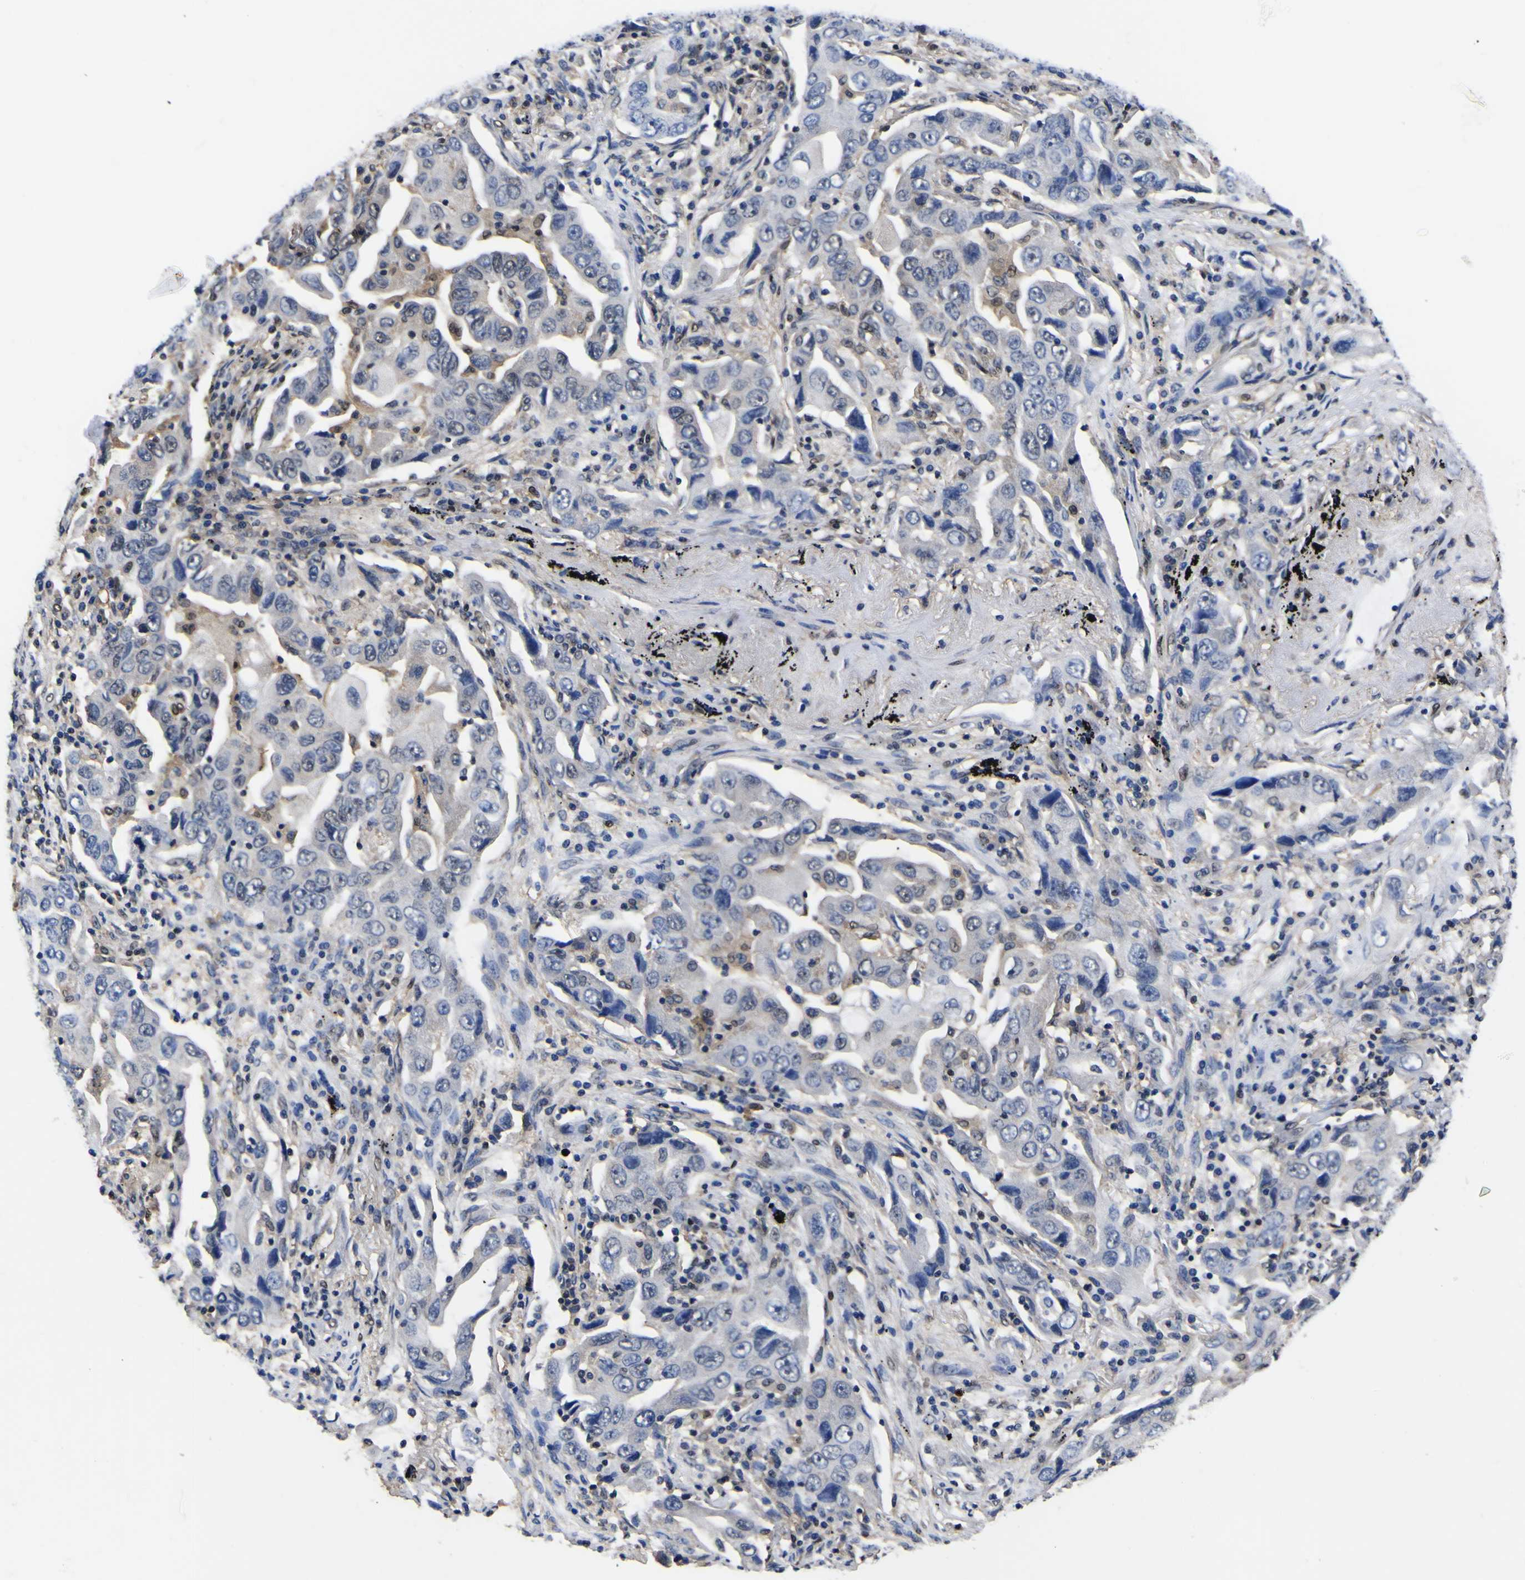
{"staining": {"intensity": "negative", "quantity": "none", "location": "none"}, "tissue": "lung cancer", "cell_type": "Tumor cells", "image_type": "cancer", "snomed": [{"axis": "morphology", "description": "Adenocarcinoma, NOS"}, {"axis": "topography", "description": "Lung"}], "caption": "Immunohistochemistry (IHC) histopathology image of neoplastic tissue: human adenocarcinoma (lung) stained with DAB shows no significant protein expression in tumor cells.", "gene": "FAM110B", "patient": {"sex": "female", "age": 65}}